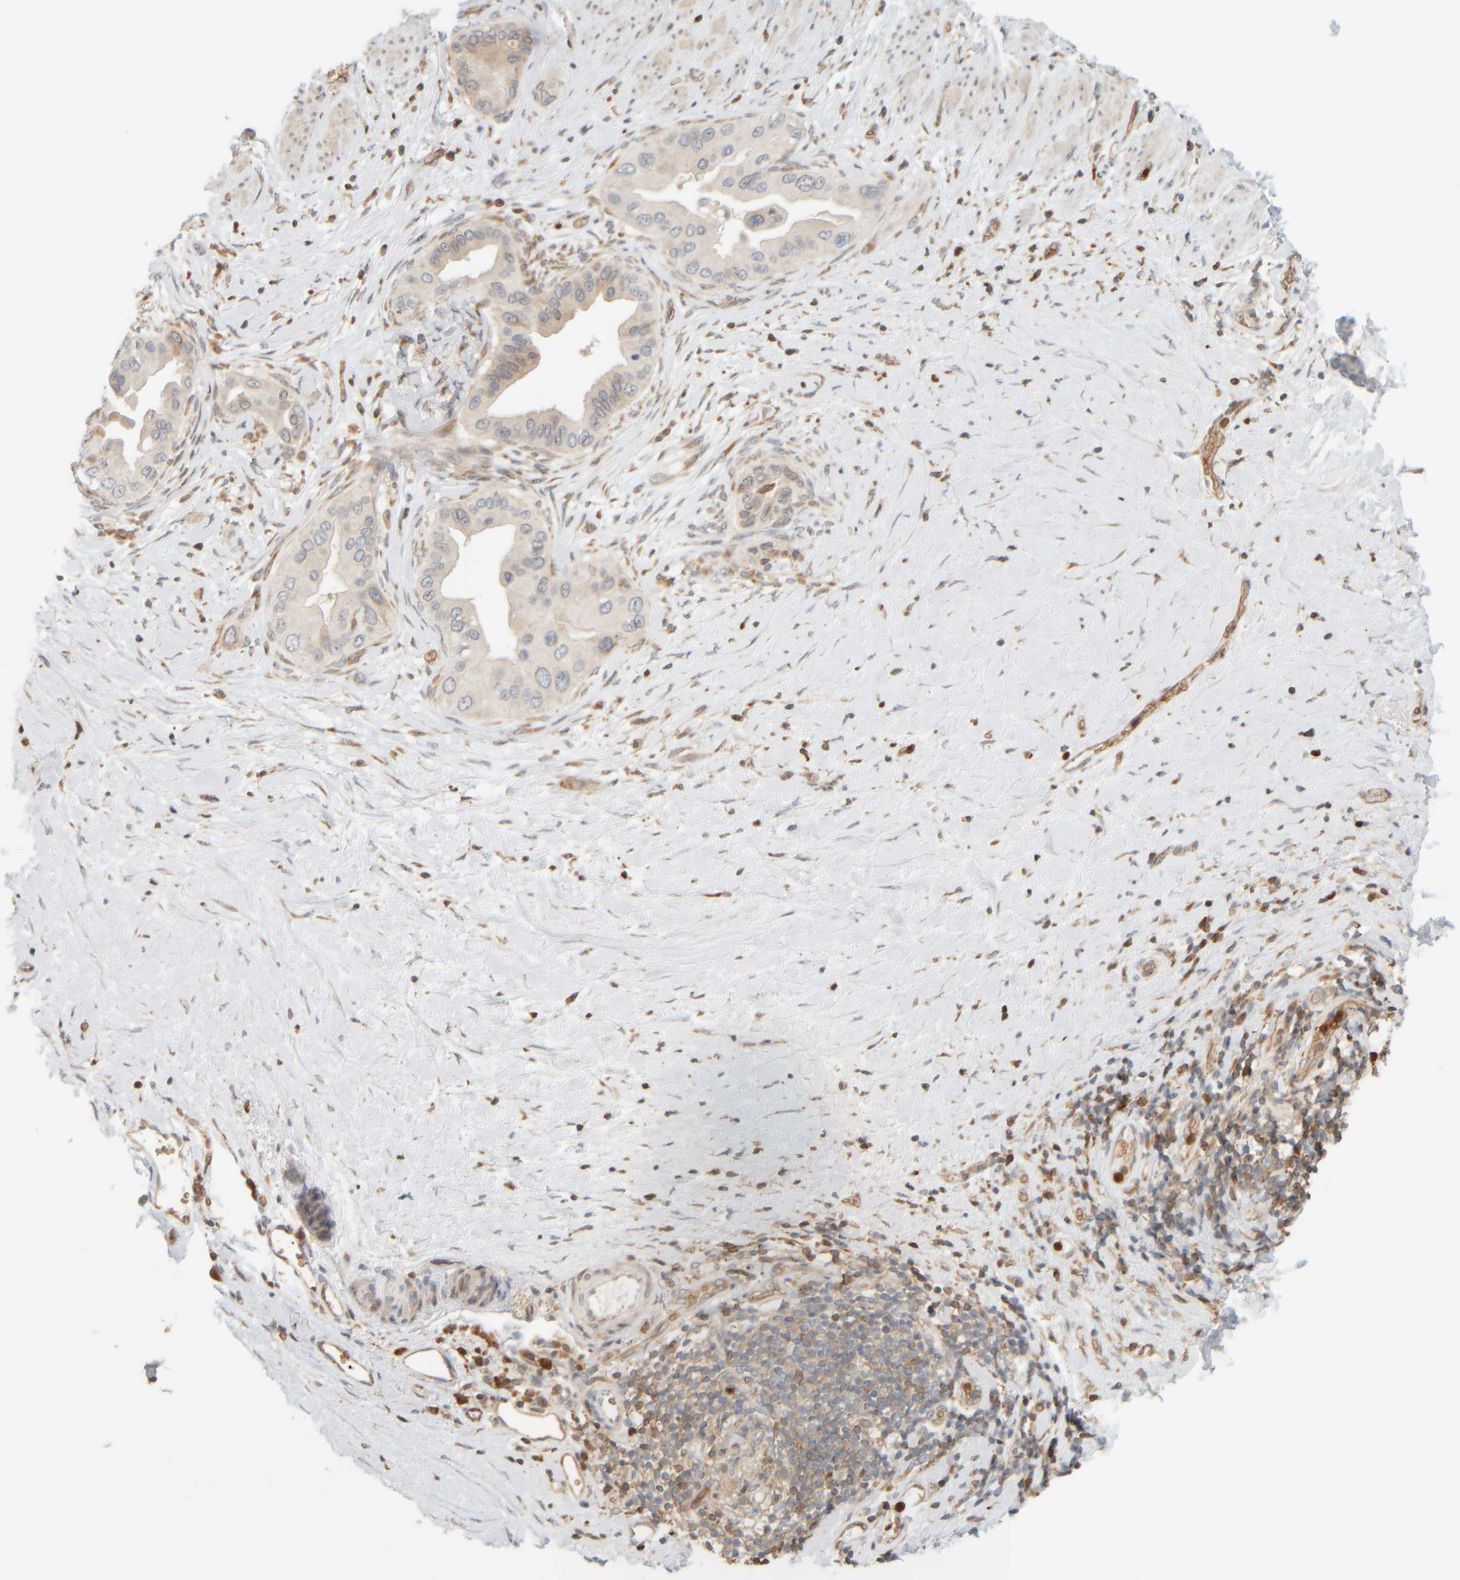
{"staining": {"intensity": "weak", "quantity": "<25%", "location": "cytoplasmic/membranous"}, "tissue": "pancreatic cancer", "cell_type": "Tumor cells", "image_type": "cancer", "snomed": [{"axis": "morphology", "description": "Adenocarcinoma, NOS"}, {"axis": "topography", "description": "Pancreas"}], "caption": "The immunohistochemistry (IHC) micrograph has no significant expression in tumor cells of pancreatic cancer tissue.", "gene": "PTGES3L-AARSD1", "patient": {"sex": "female", "age": 56}}